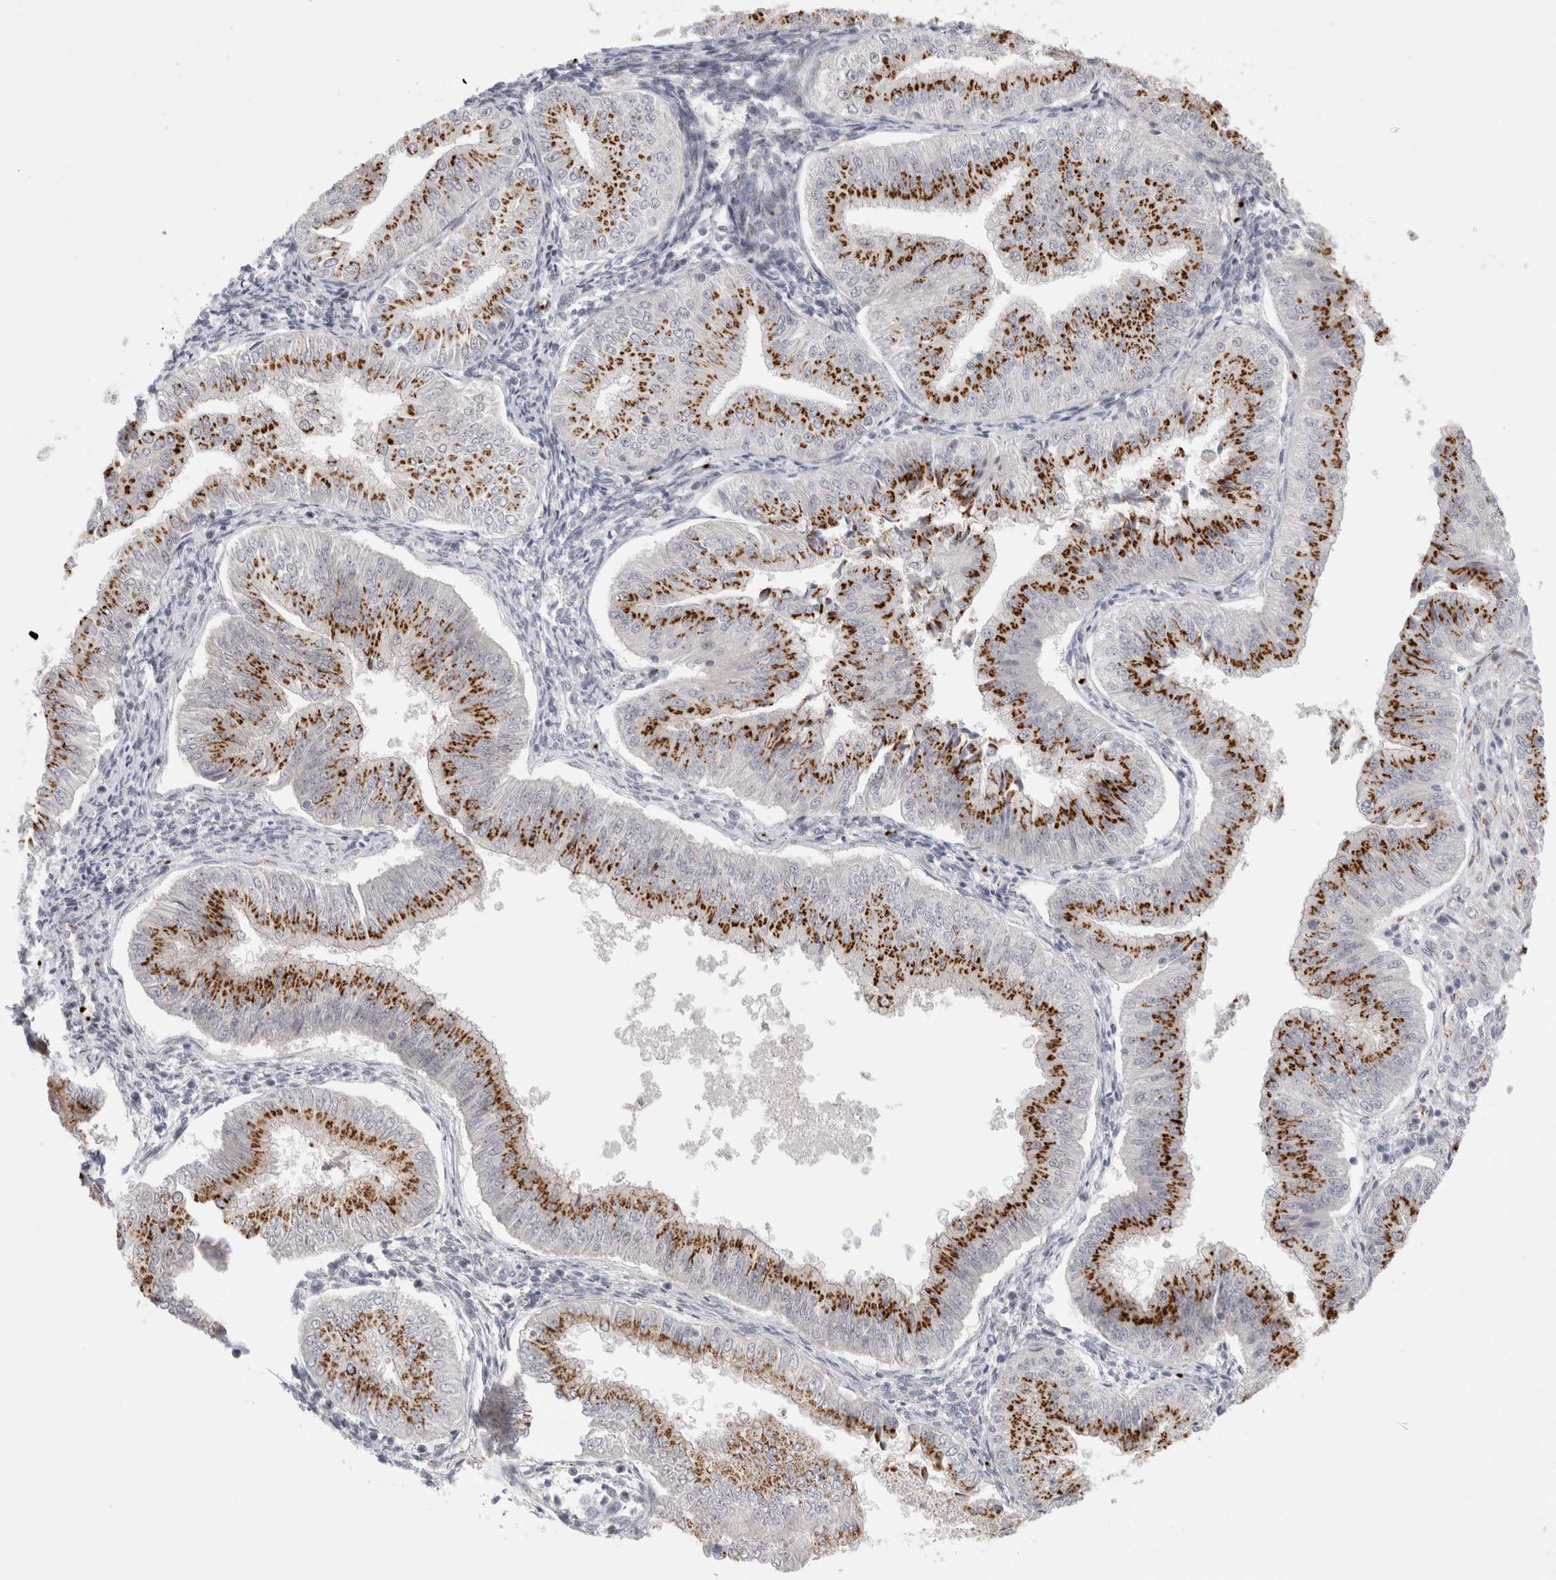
{"staining": {"intensity": "strong", "quantity": ">75%", "location": "cytoplasmic/membranous"}, "tissue": "endometrial cancer", "cell_type": "Tumor cells", "image_type": "cancer", "snomed": [{"axis": "morphology", "description": "Normal tissue, NOS"}, {"axis": "morphology", "description": "Adenocarcinoma, NOS"}, {"axis": "topography", "description": "Endometrium"}], "caption": "Immunohistochemistry (IHC) of endometrial cancer (adenocarcinoma) demonstrates high levels of strong cytoplasmic/membranous staining in about >75% of tumor cells.", "gene": "VPS28", "patient": {"sex": "female", "age": 53}}